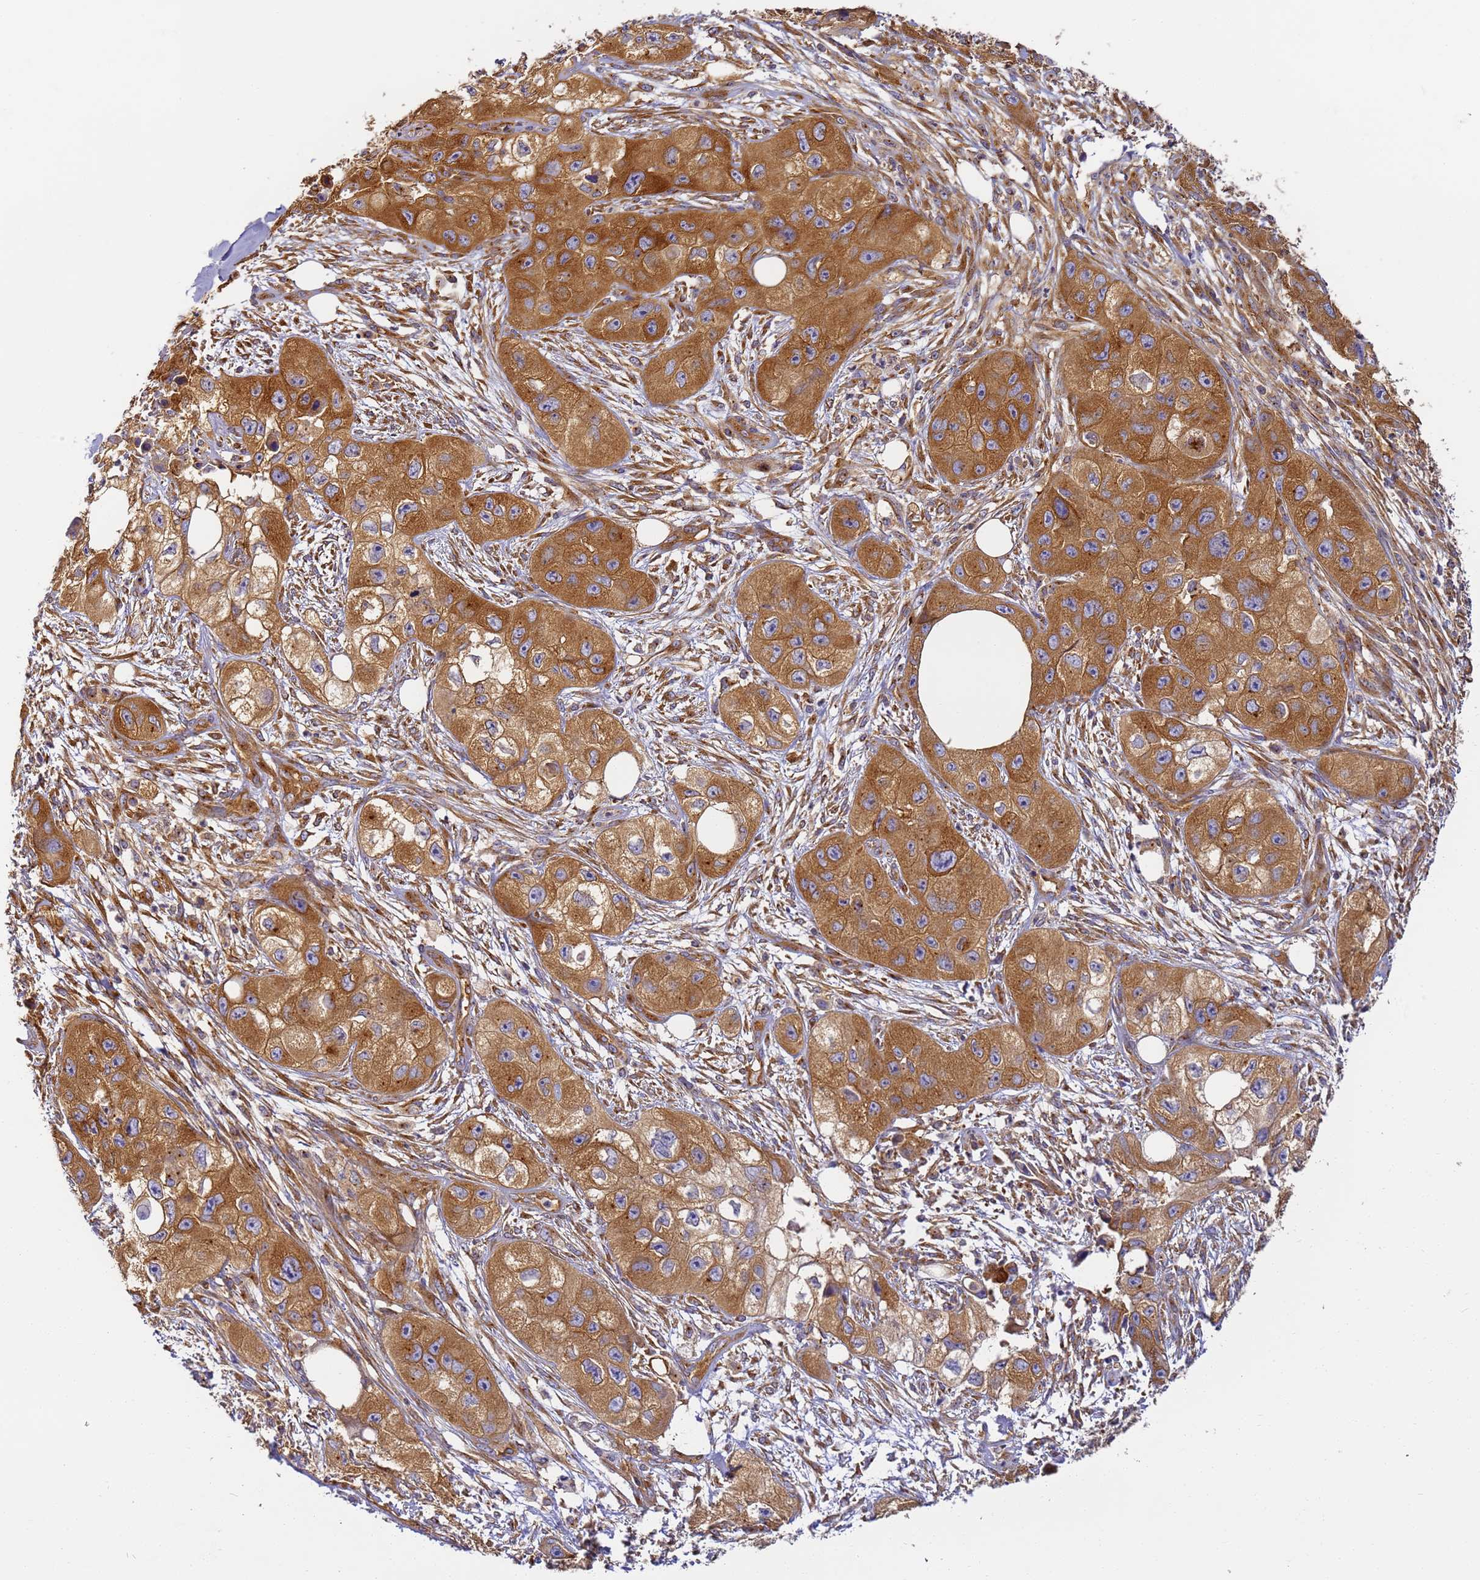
{"staining": {"intensity": "strong", "quantity": ">75%", "location": "cytoplasmic/membranous"}, "tissue": "skin cancer", "cell_type": "Tumor cells", "image_type": "cancer", "snomed": [{"axis": "morphology", "description": "Squamous cell carcinoma, NOS"}, {"axis": "topography", "description": "Skin"}, {"axis": "topography", "description": "Subcutis"}], "caption": "Immunohistochemical staining of squamous cell carcinoma (skin) displays high levels of strong cytoplasmic/membranous expression in approximately >75% of tumor cells.", "gene": "DYNC1I2", "patient": {"sex": "male", "age": 73}}